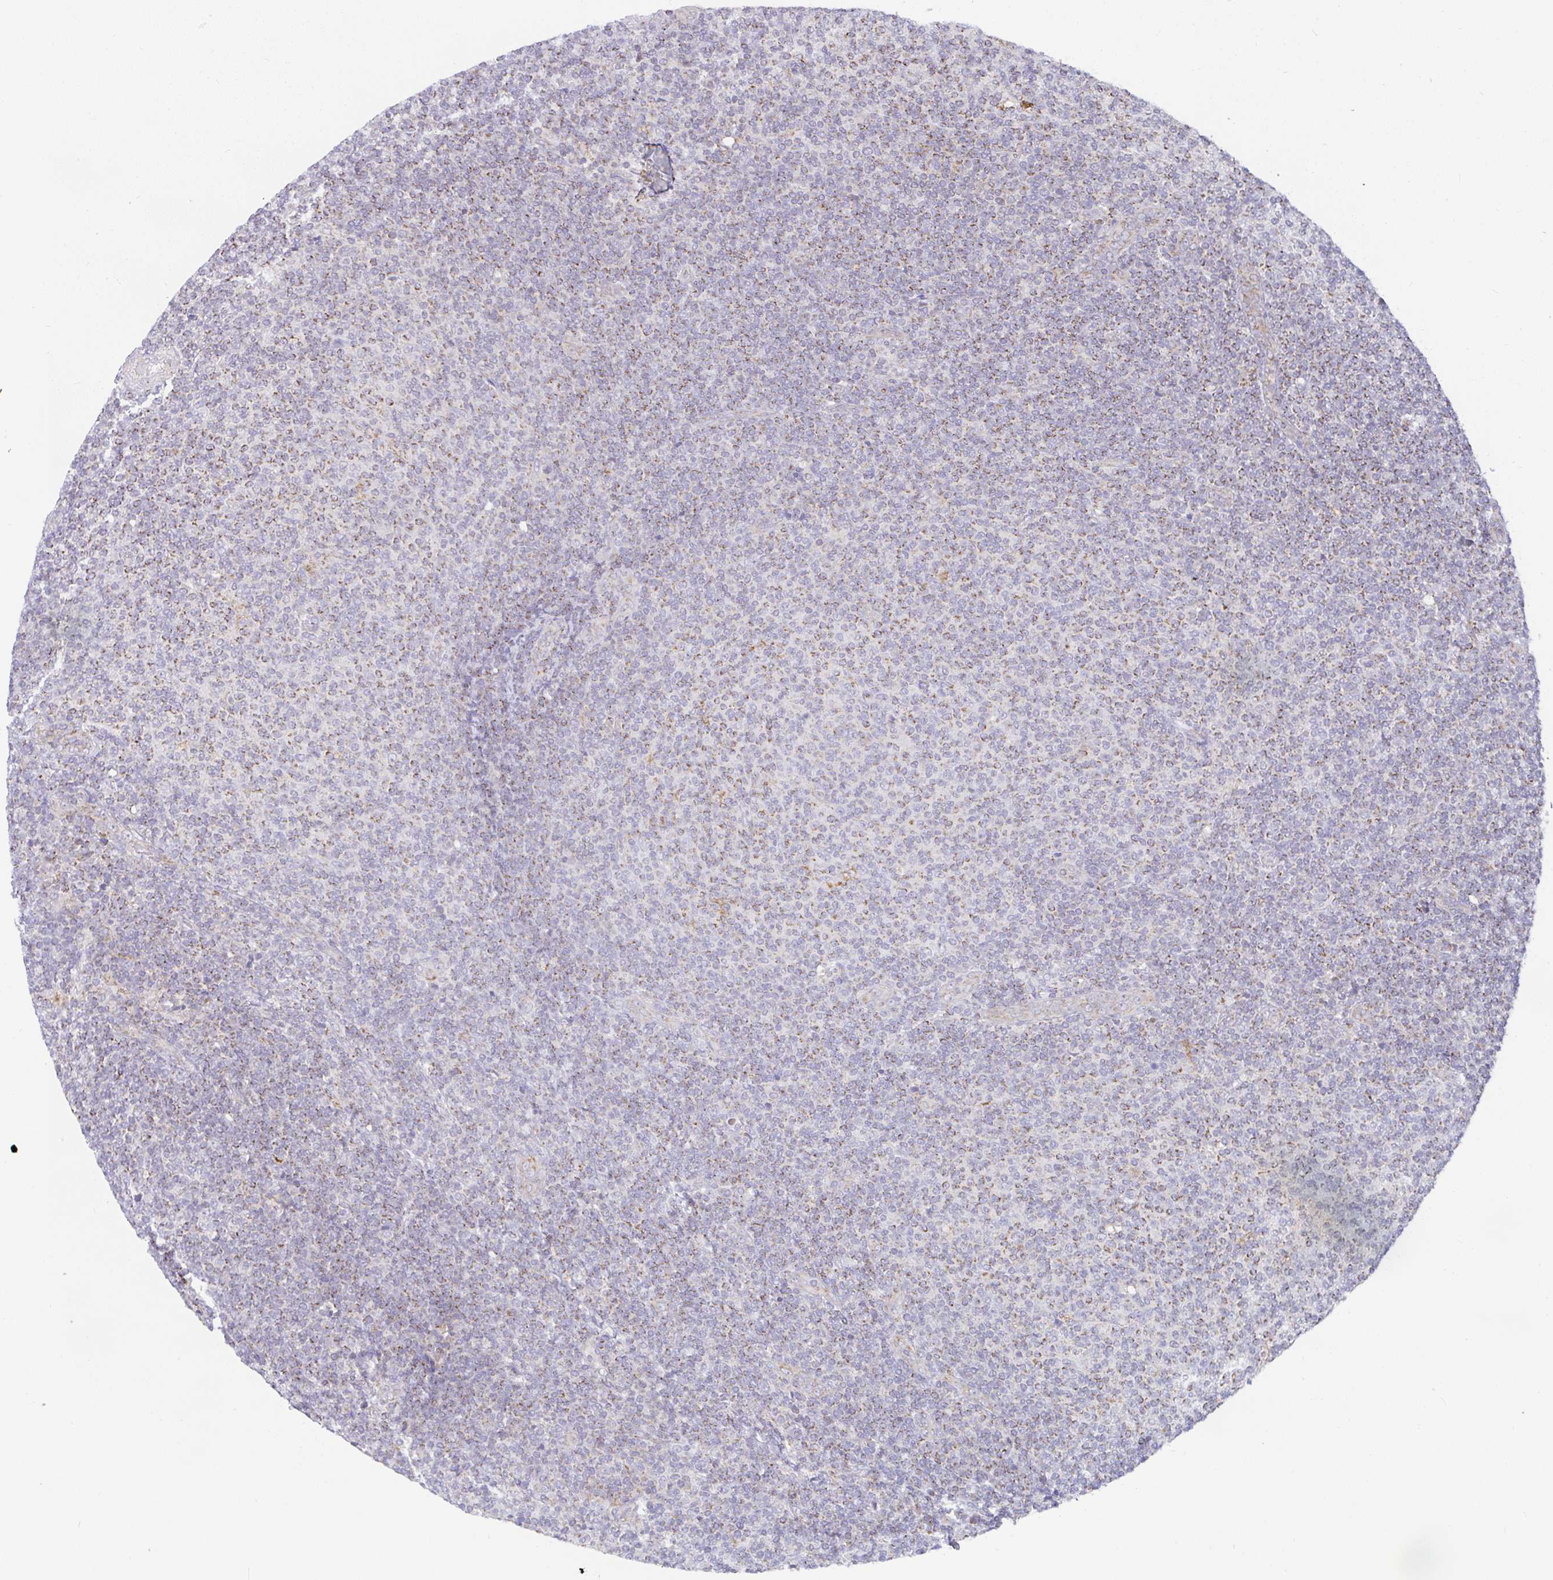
{"staining": {"intensity": "moderate", "quantity": "25%-75%", "location": "cytoplasmic/membranous"}, "tissue": "lymphoma", "cell_type": "Tumor cells", "image_type": "cancer", "snomed": [{"axis": "morphology", "description": "Malignant lymphoma, non-Hodgkin's type, Low grade"}, {"axis": "topography", "description": "Lymph node"}], "caption": "IHC photomicrograph of human malignant lymphoma, non-Hodgkin's type (low-grade) stained for a protein (brown), which demonstrates medium levels of moderate cytoplasmic/membranous positivity in about 25%-75% of tumor cells.", "gene": "SRRM4", "patient": {"sex": "male", "age": 66}}